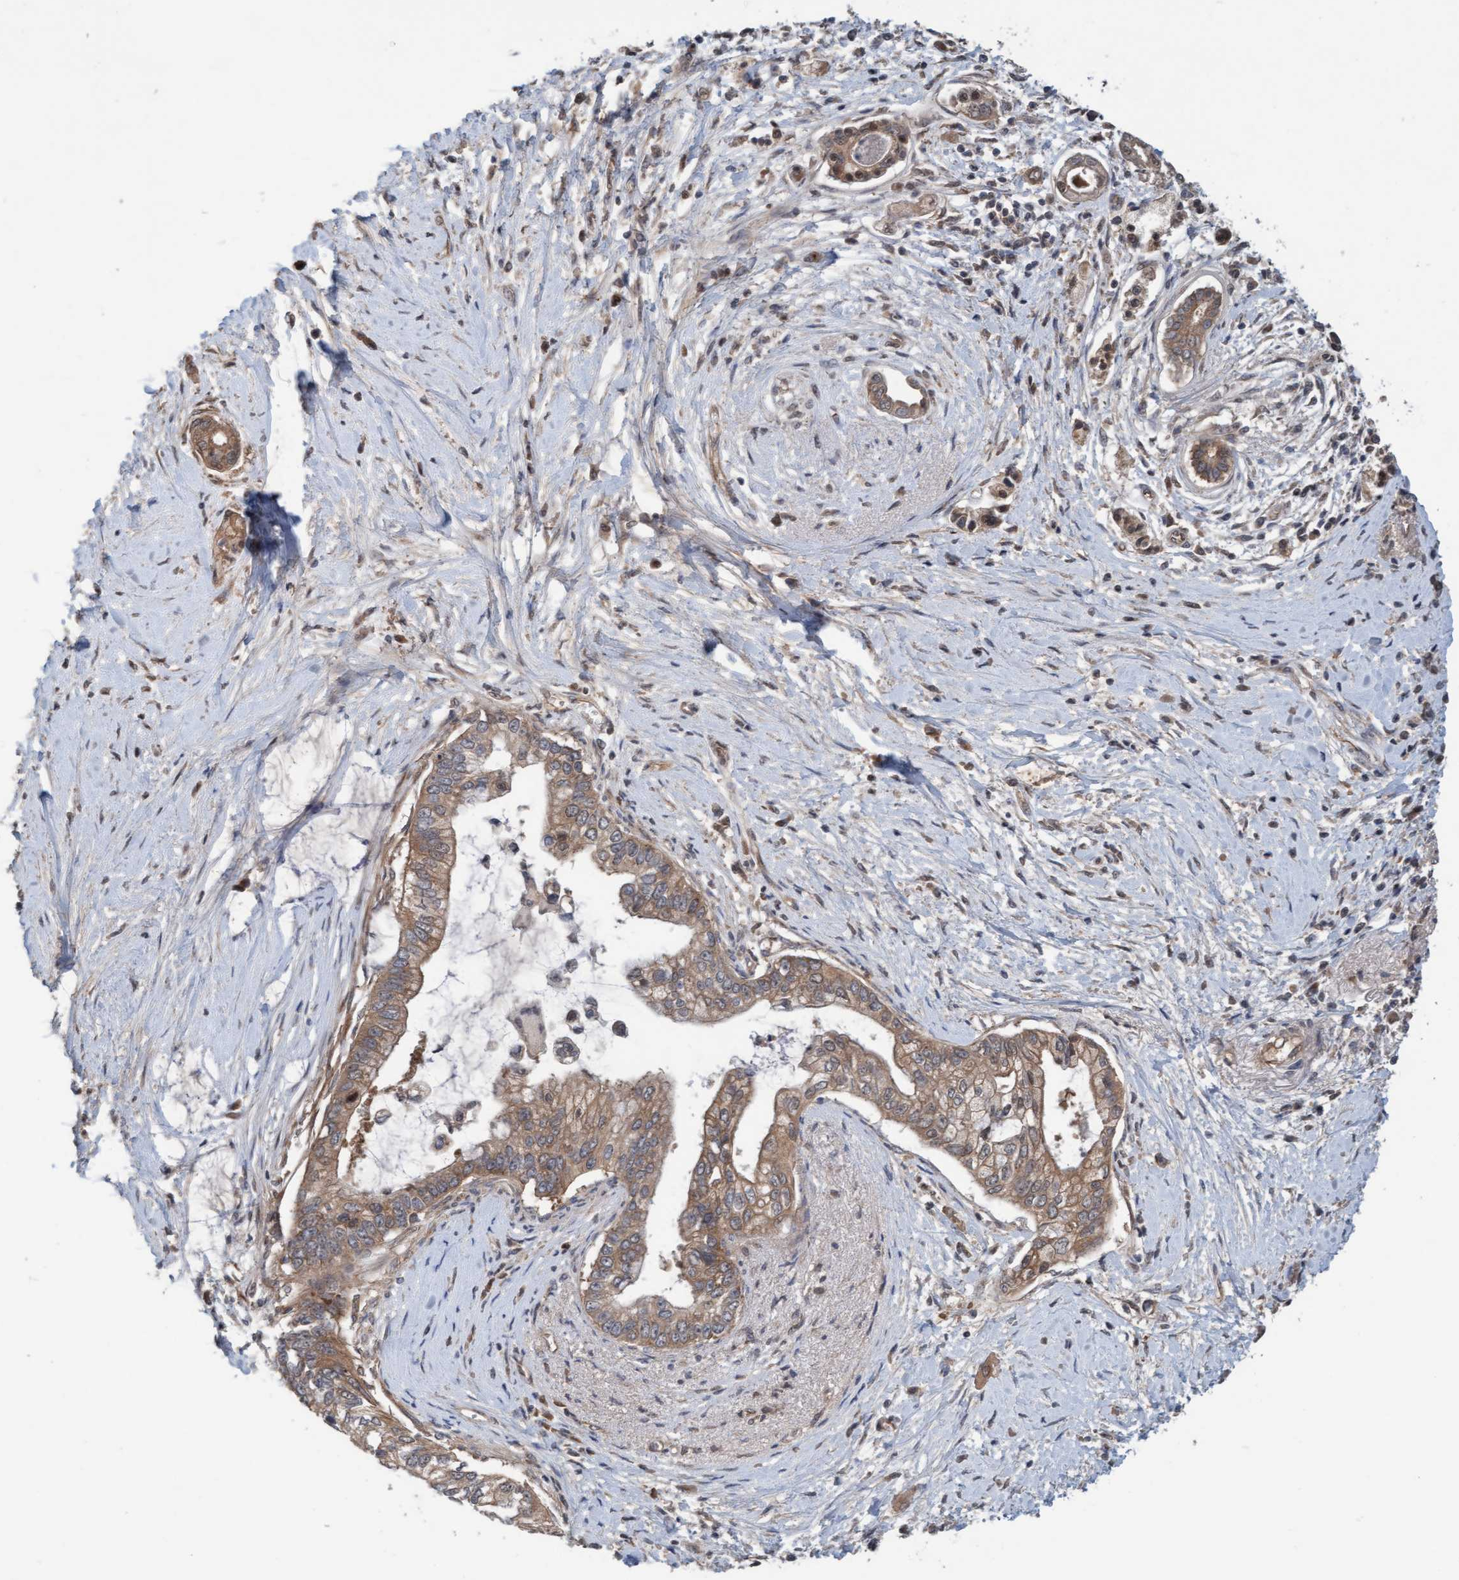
{"staining": {"intensity": "moderate", "quantity": ">75%", "location": "cytoplasmic/membranous"}, "tissue": "pancreatic cancer", "cell_type": "Tumor cells", "image_type": "cancer", "snomed": [{"axis": "morphology", "description": "Adenocarcinoma, NOS"}, {"axis": "topography", "description": "Pancreas"}], "caption": "This histopathology image displays IHC staining of human pancreatic cancer (adenocarcinoma), with medium moderate cytoplasmic/membranous staining in about >75% of tumor cells.", "gene": "MLXIP", "patient": {"sex": "male", "age": 59}}